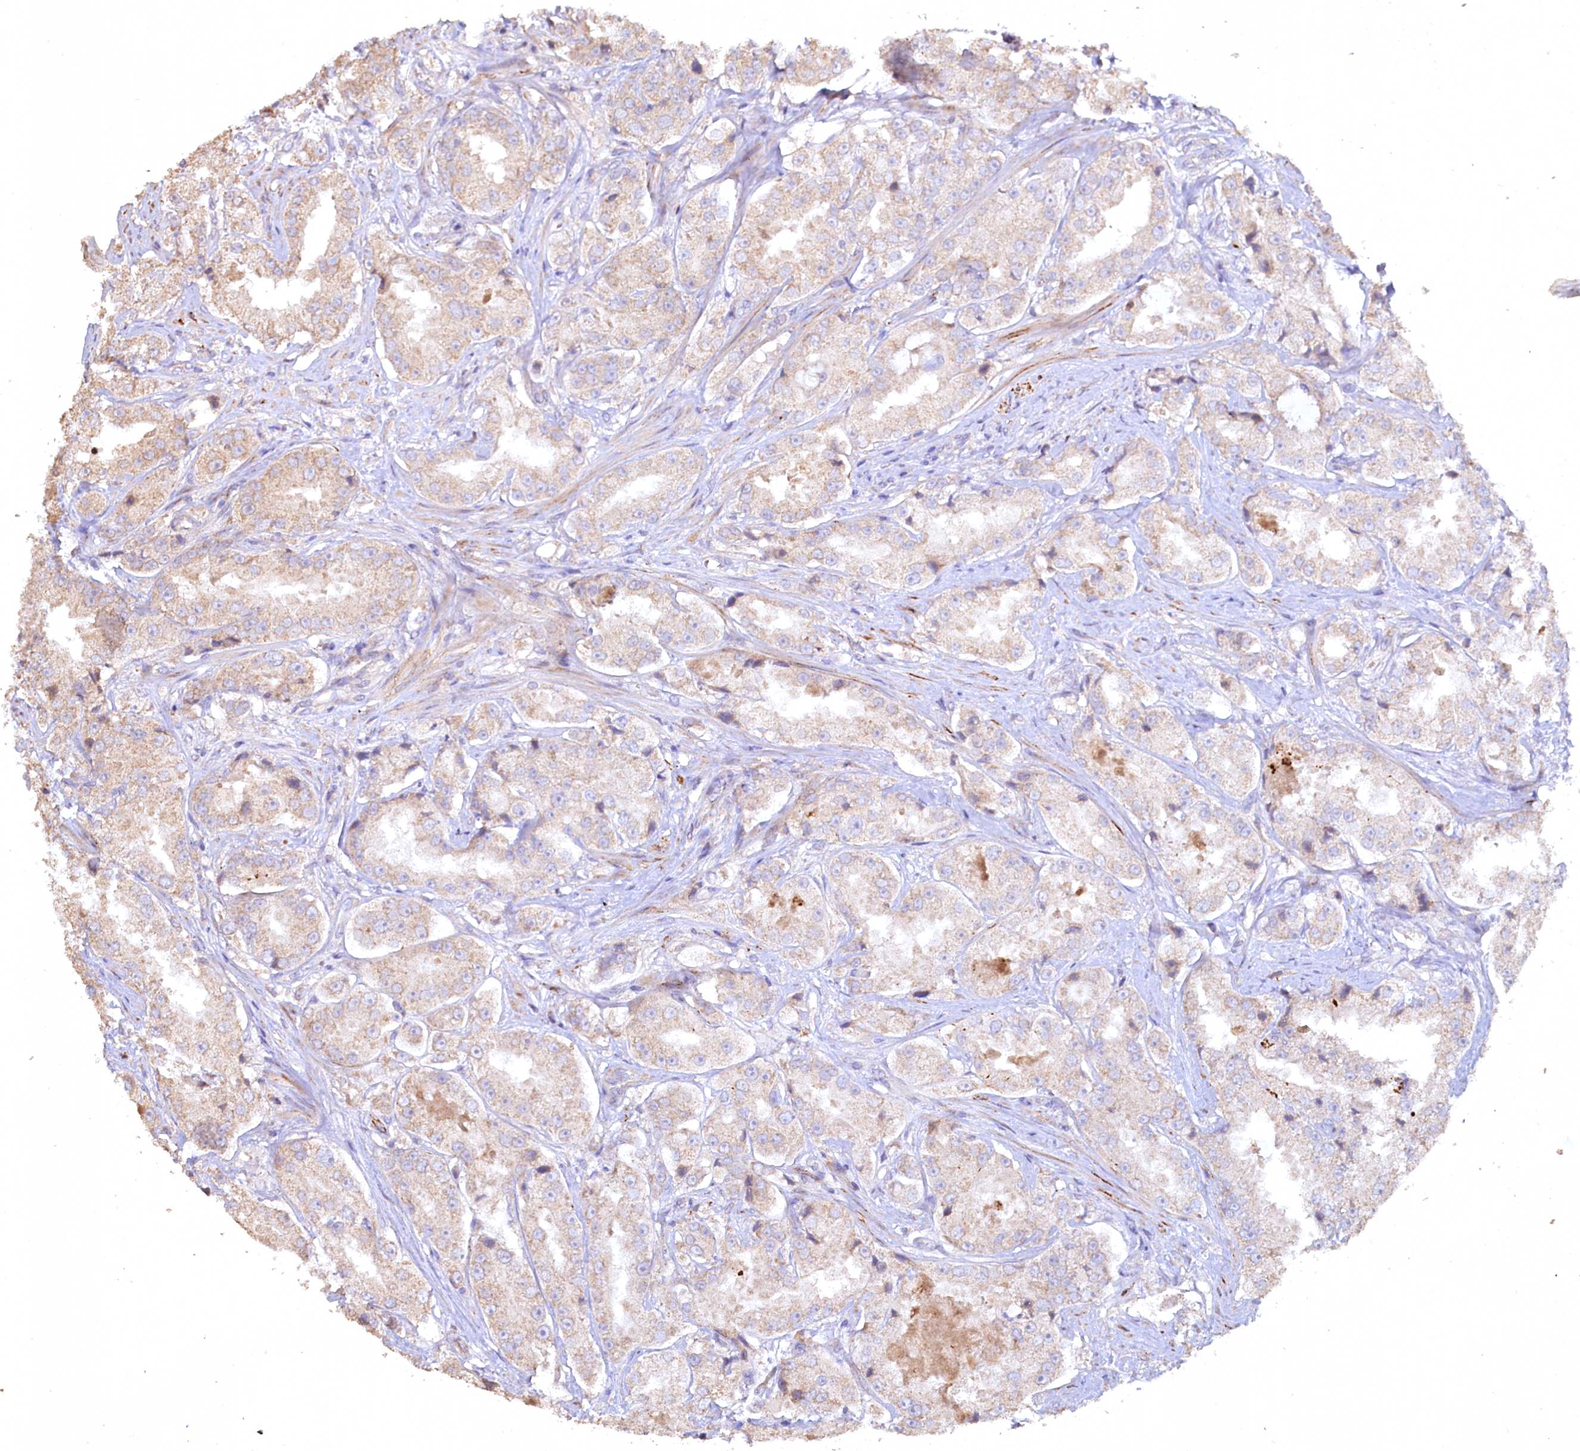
{"staining": {"intensity": "weak", "quantity": "<25%", "location": "cytoplasmic/membranous"}, "tissue": "prostate cancer", "cell_type": "Tumor cells", "image_type": "cancer", "snomed": [{"axis": "morphology", "description": "Adenocarcinoma, High grade"}, {"axis": "topography", "description": "Prostate"}], "caption": "The IHC photomicrograph has no significant positivity in tumor cells of prostate cancer tissue.", "gene": "FUNDC1", "patient": {"sex": "male", "age": 73}}